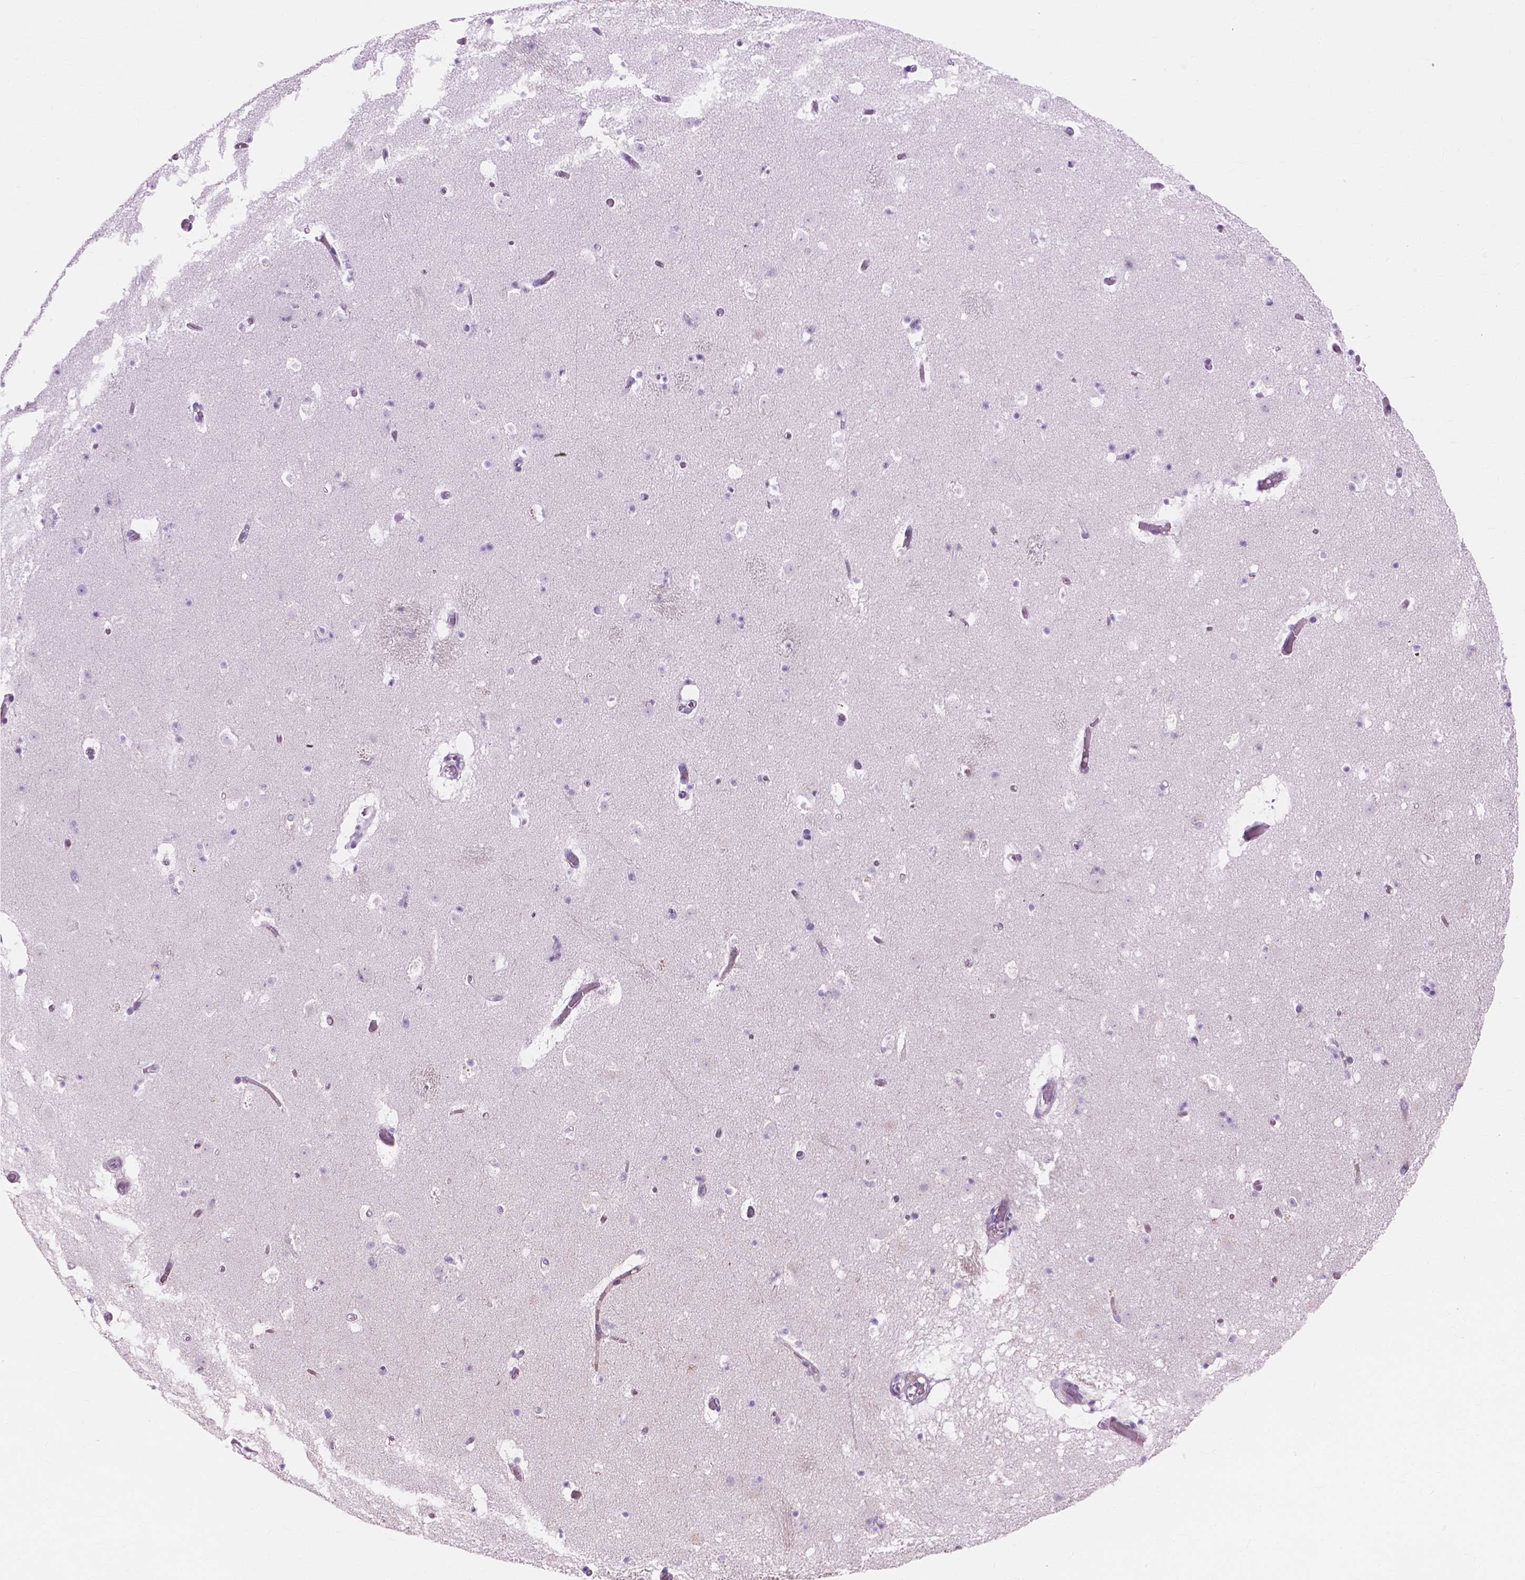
{"staining": {"intensity": "negative", "quantity": "none", "location": "none"}, "tissue": "caudate", "cell_type": "Glial cells", "image_type": "normal", "snomed": [{"axis": "morphology", "description": "Normal tissue, NOS"}, {"axis": "topography", "description": "Lateral ventricle wall"}], "caption": "The immunohistochemistry photomicrograph has no significant positivity in glial cells of caudate. (Stains: DAB (3,3'-diaminobenzidine) IHC with hematoxylin counter stain, Microscopy: brightfield microscopy at high magnification).", "gene": "MORN1", "patient": {"sex": "female", "age": 42}}